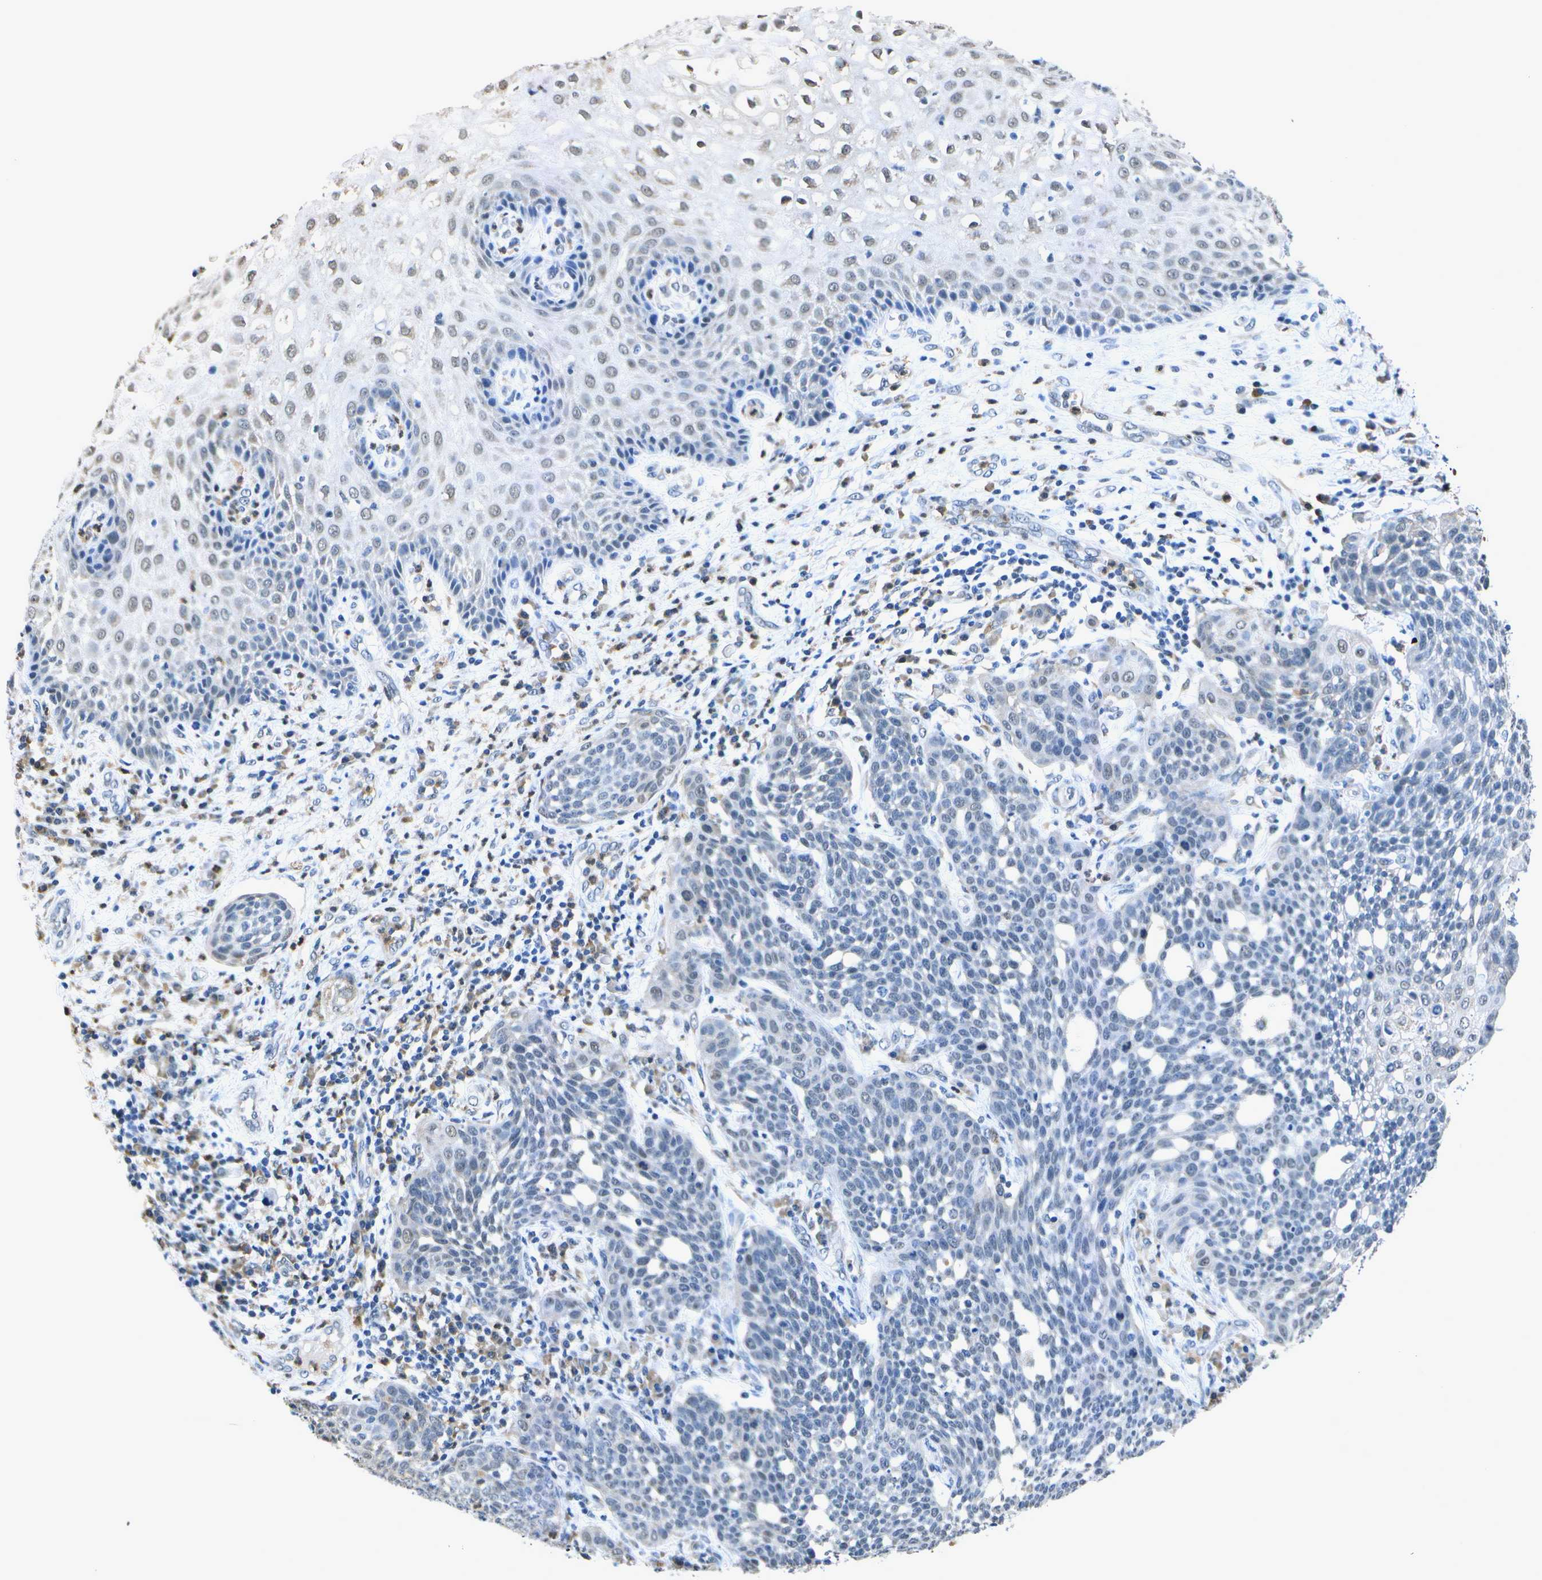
{"staining": {"intensity": "negative", "quantity": "none", "location": "none"}, "tissue": "cervical cancer", "cell_type": "Tumor cells", "image_type": "cancer", "snomed": [{"axis": "morphology", "description": "Squamous cell carcinoma, NOS"}, {"axis": "topography", "description": "Cervix"}], "caption": "This image is of cervical cancer (squamous cell carcinoma) stained with immunohistochemistry (IHC) to label a protein in brown with the nuclei are counter-stained blue. There is no expression in tumor cells.", "gene": "DSE", "patient": {"sex": "female", "age": 34}}